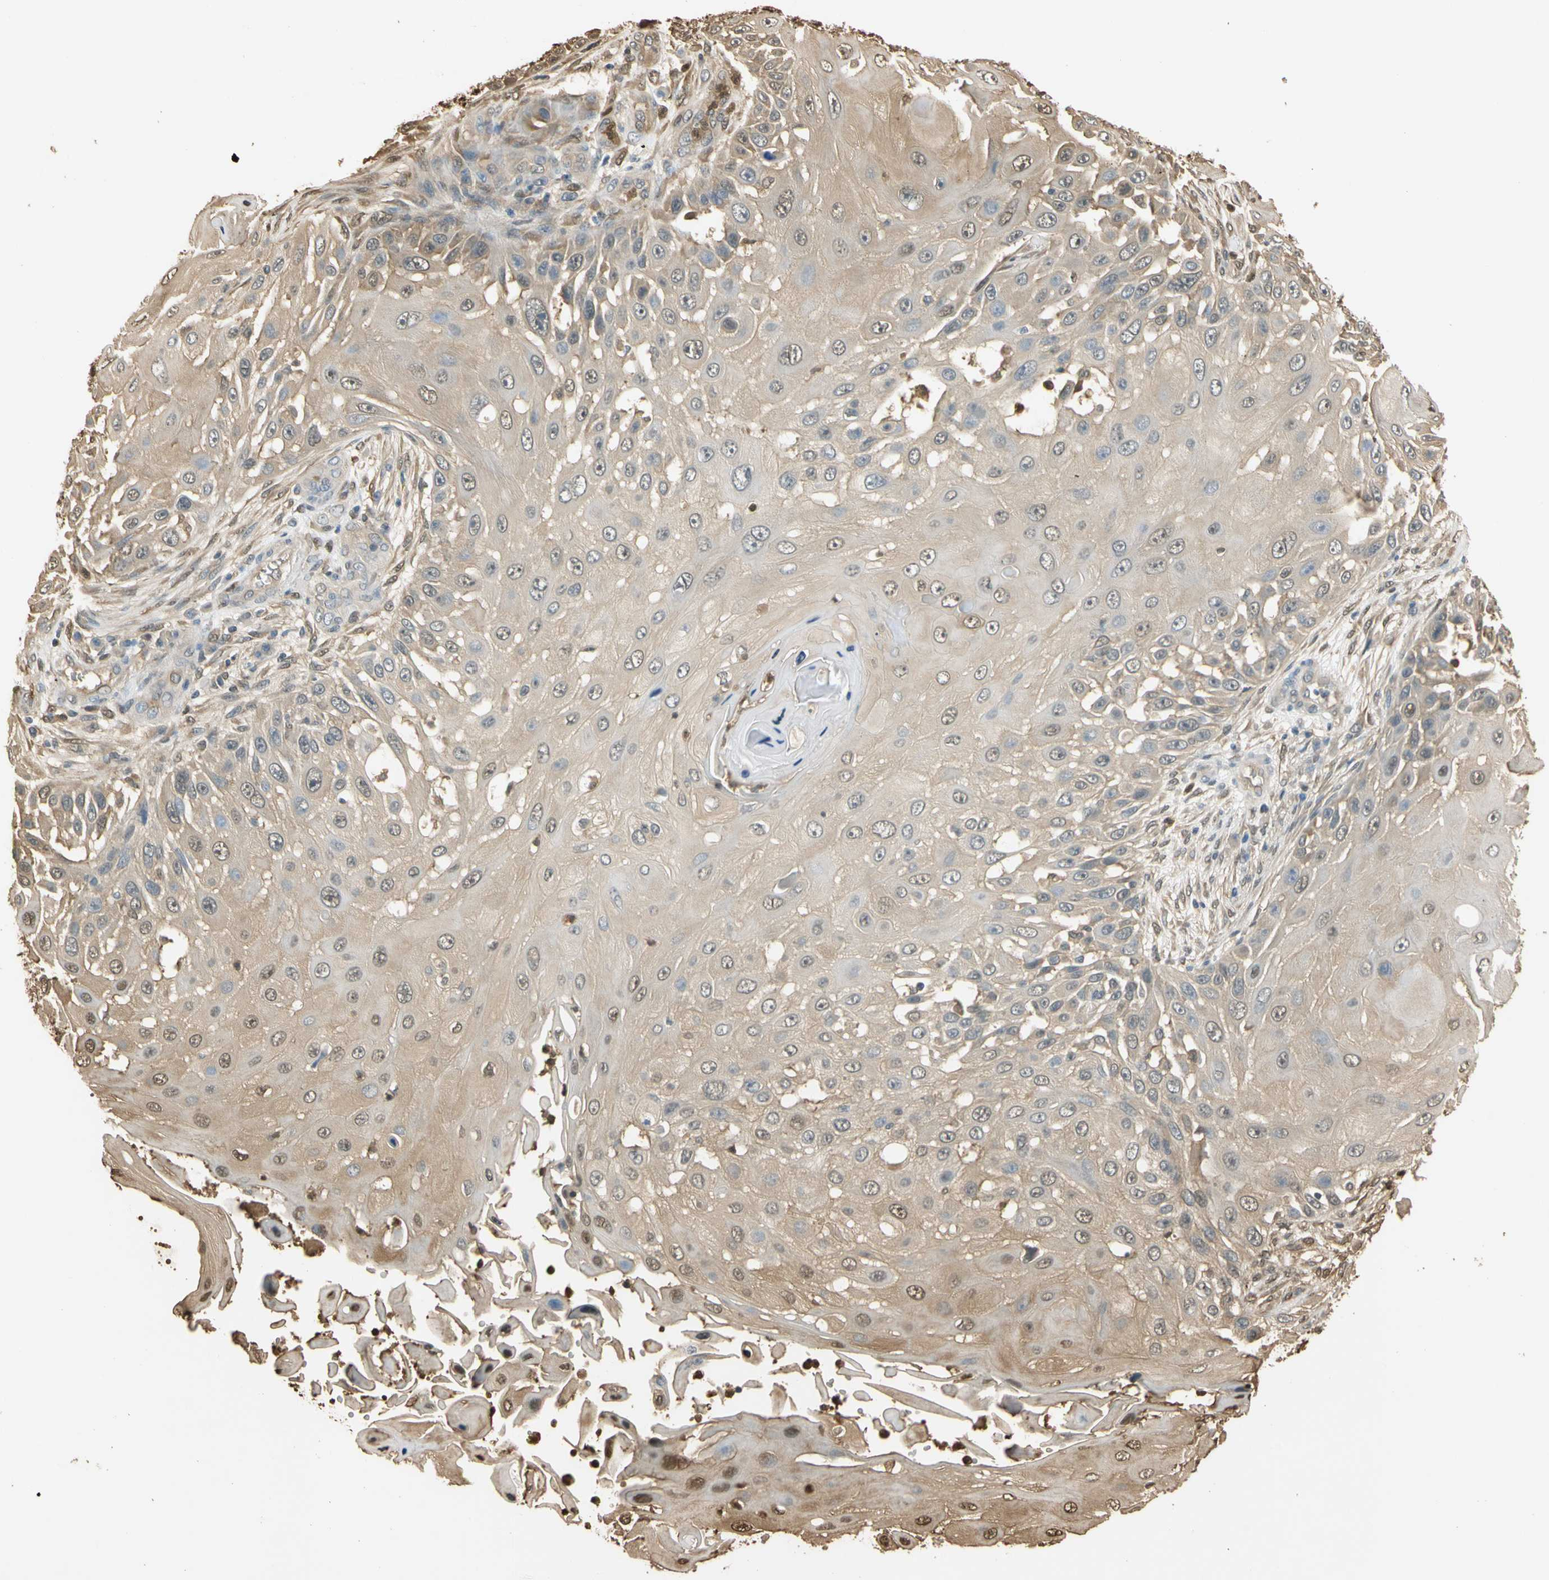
{"staining": {"intensity": "weak", "quantity": ">75%", "location": "cytoplasmic/membranous"}, "tissue": "skin cancer", "cell_type": "Tumor cells", "image_type": "cancer", "snomed": [{"axis": "morphology", "description": "Squamous cell carcinoma, NOS"}, {"axis": "topography", "description": "Skin"}], "caption": "A brown stain highlights weak cytoplasmic/membranous expression of a protein in human skin squamous cell carcinoma tumor cells.", "gene": "S100A6", "patient": {"sex": "female", "age": 44}}